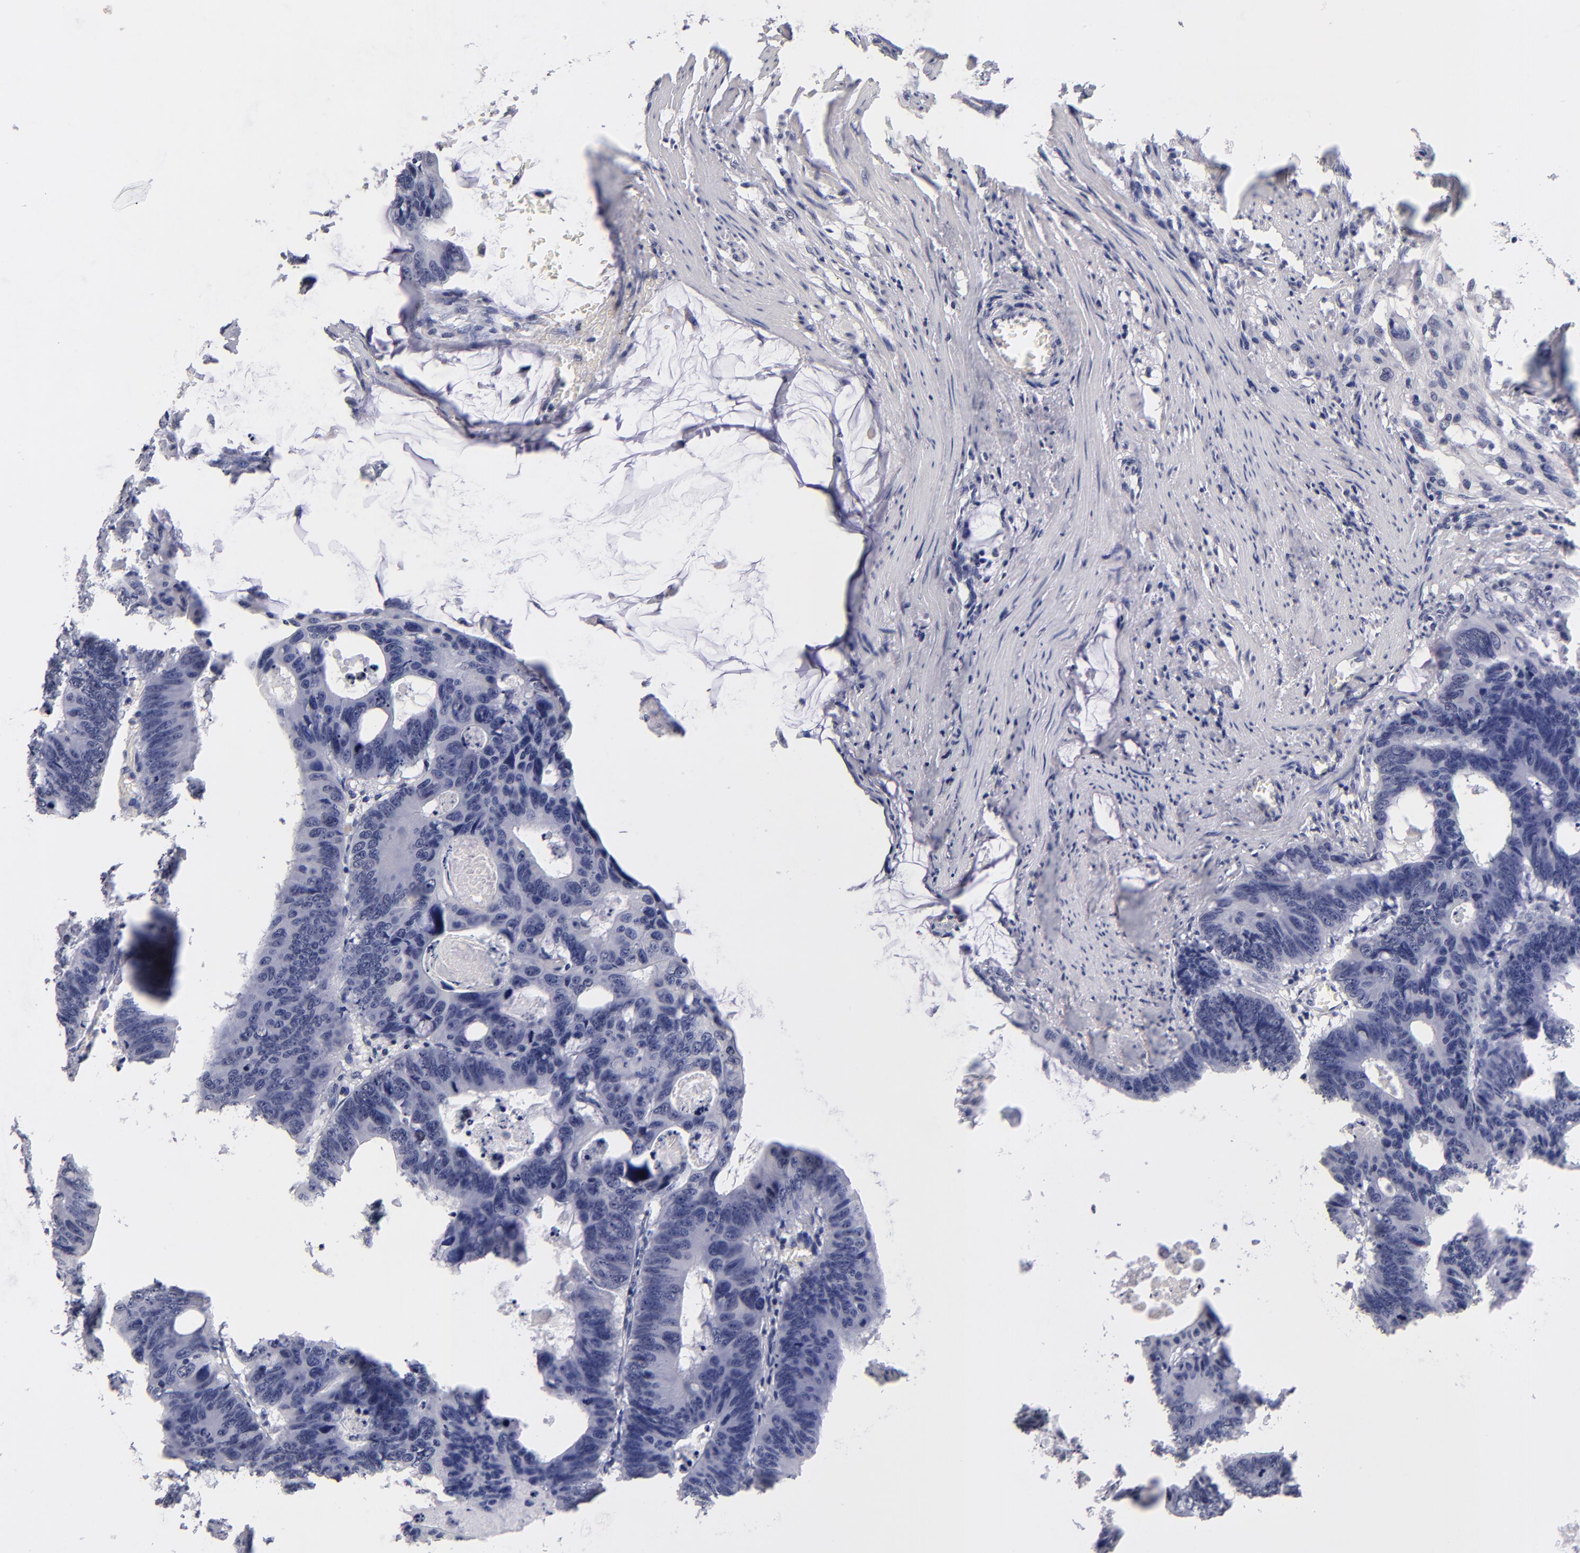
{"staining": {"intensity": "negative", "quantity": "none", "location": "none"}, "tissue": "colorectal cancer", "cell_type": "Tumor cells", "image_type": "cancer", "snomed": [{"axis": "morphology", "description": "Adenocarcinoma, NOS"}, {"axis": "topography", "description": "Colon"}], "caption": "DAB immunohistochemical staining of human colorectal adenocarcinoma exhibits no significant positivity in tumor cells.", "gene": "TEX11", "patient": {"sex": "female", "age": 55}}